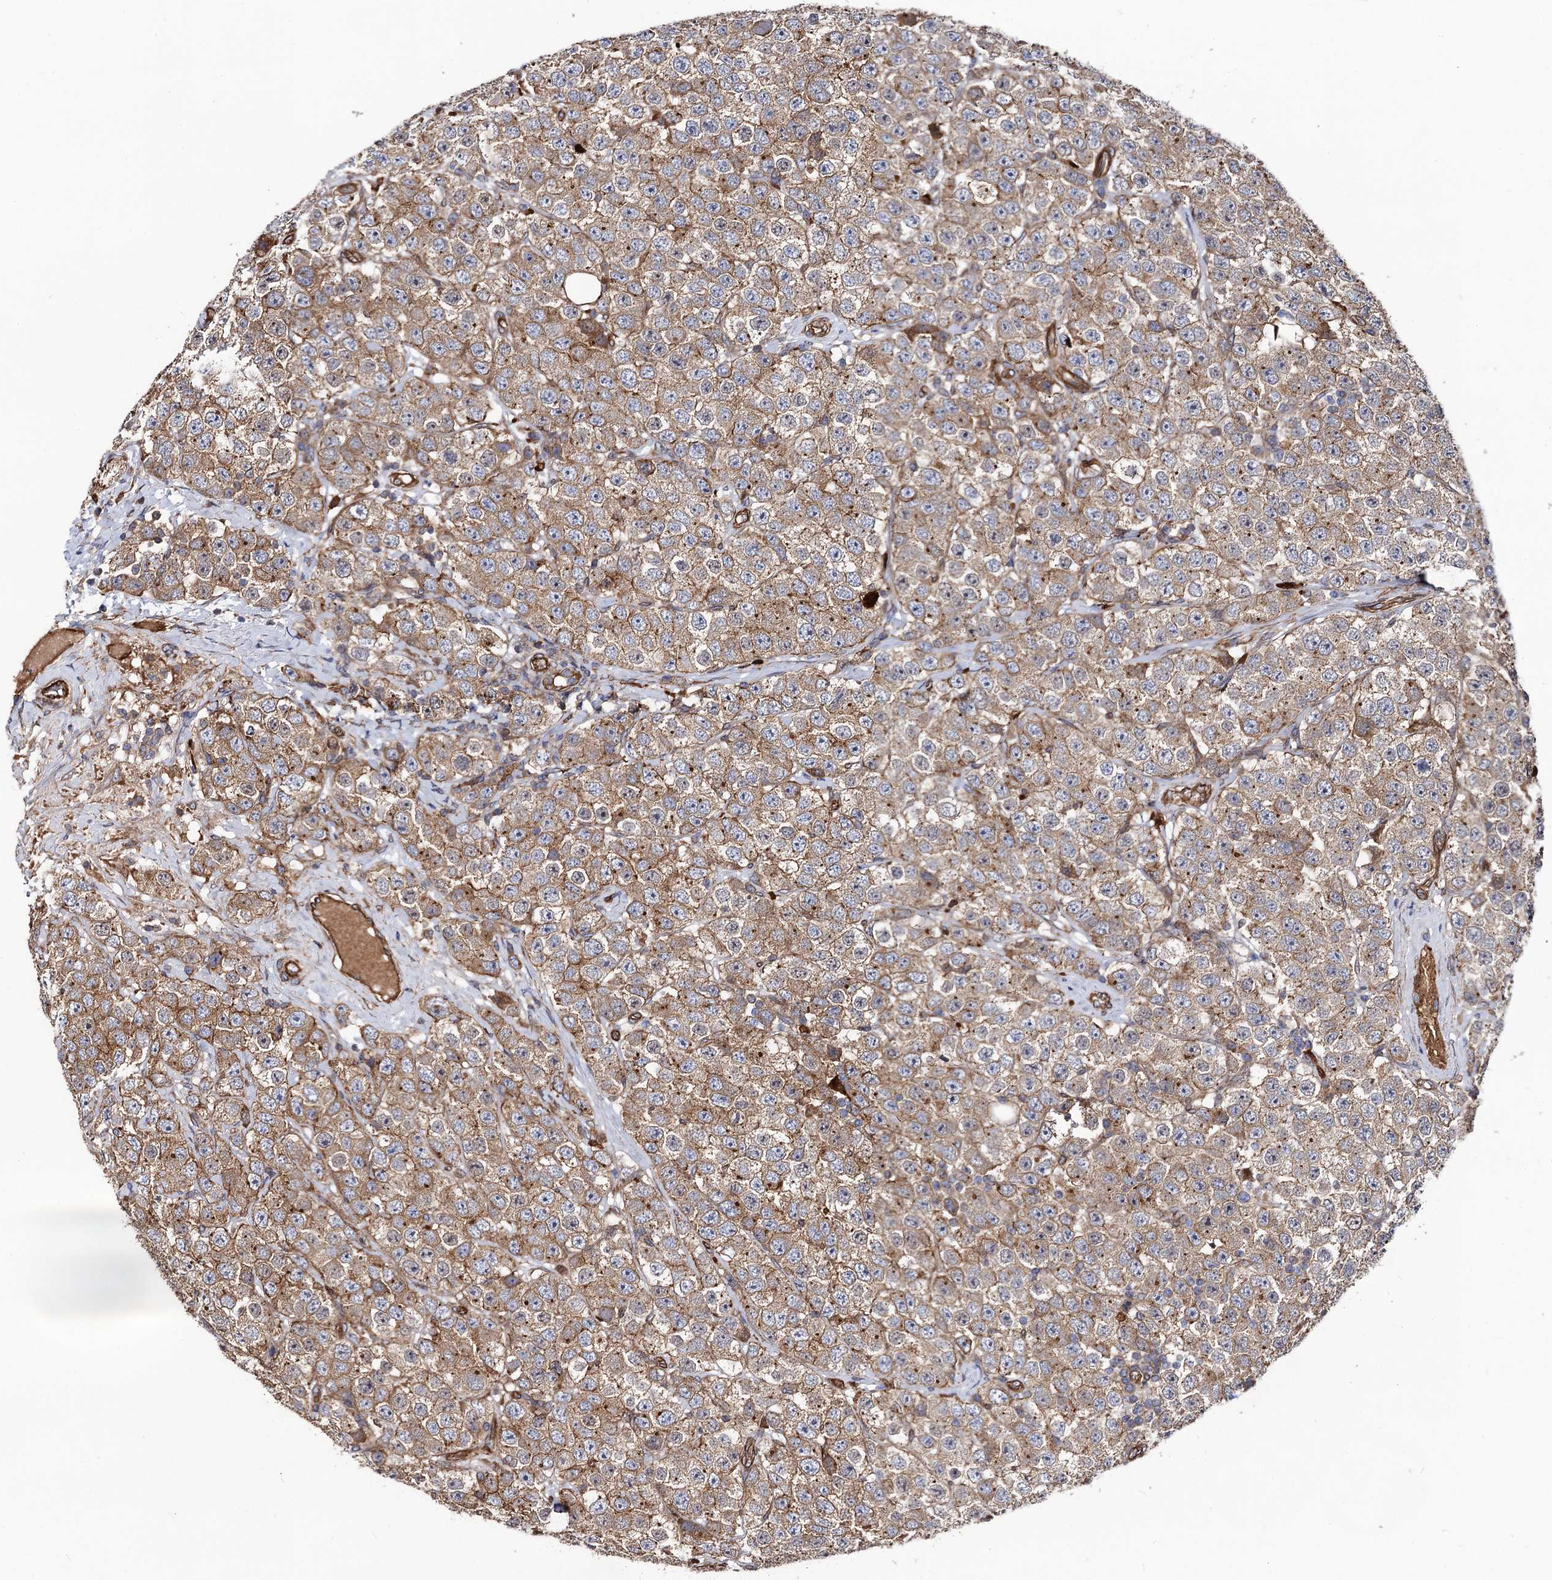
{"staining": {"intensity": "moderate", "quantity": ">75%", "location": "cytoplasmic/membranous"}, "tissue": "testis cancer", "cell_type": "Tumor cells", "image_type": "cancer", "snomed": [{"axis": "morphology", "description": "Seminoma, NOS"}, {"axis": "topography", "description": "Testis"}], "caption": "Protein staining of testis seminoma tissue shows moderate cytoplasmic/membranous expression in about >75% of tumor cells.", "gene": "CIP2A", "patient": {"sex": "male", "age": 28}}